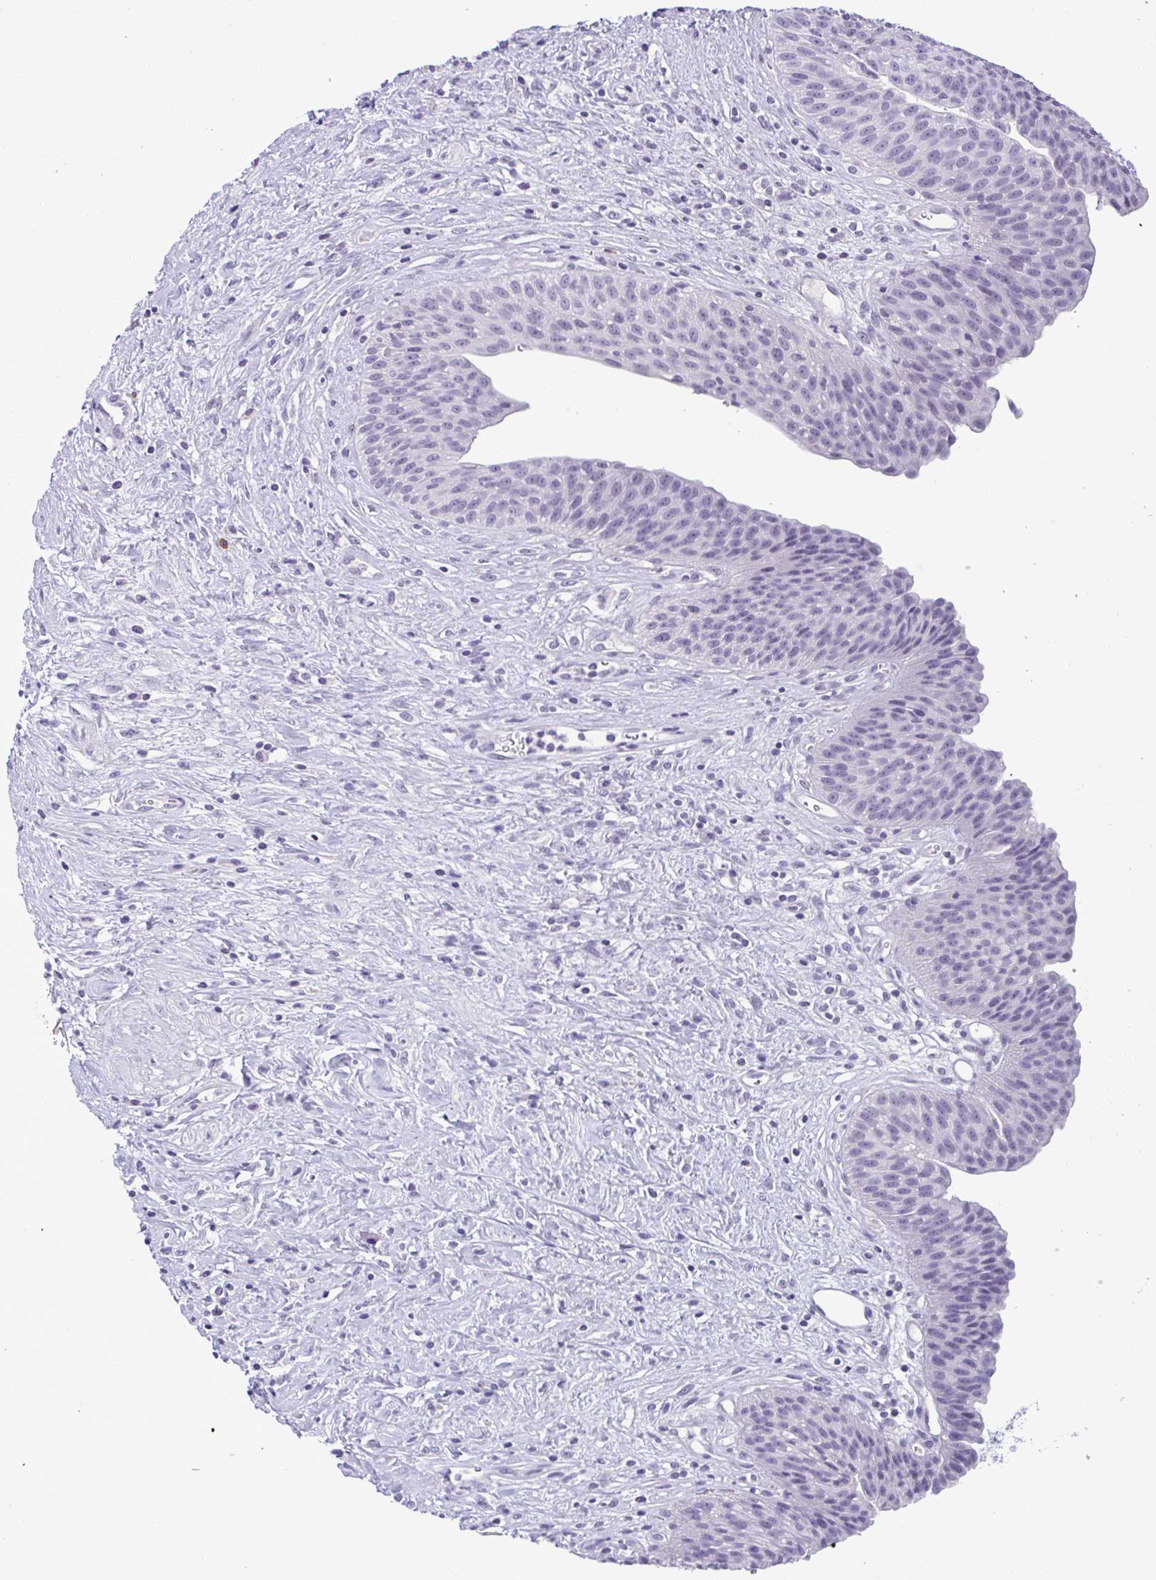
{"staining": {"intensity": "negative", "quantity": "none", "location": "none"}, "tissue": "urinary bladder", "cell_type": "Urothelial cells", "image_type": "normal", "snomed": [{"axis": "morphology", "description": "Normal tissue, NOS"}, {"axis": "topography", "description": "Urinary bladder"}], "caption": "Immunohistochemistry (IHC) of normal urinary bladder reveals no positivity in urothelial cells.", "gene": "YBX2", "patient": {"sex": "female", "age": 56}}